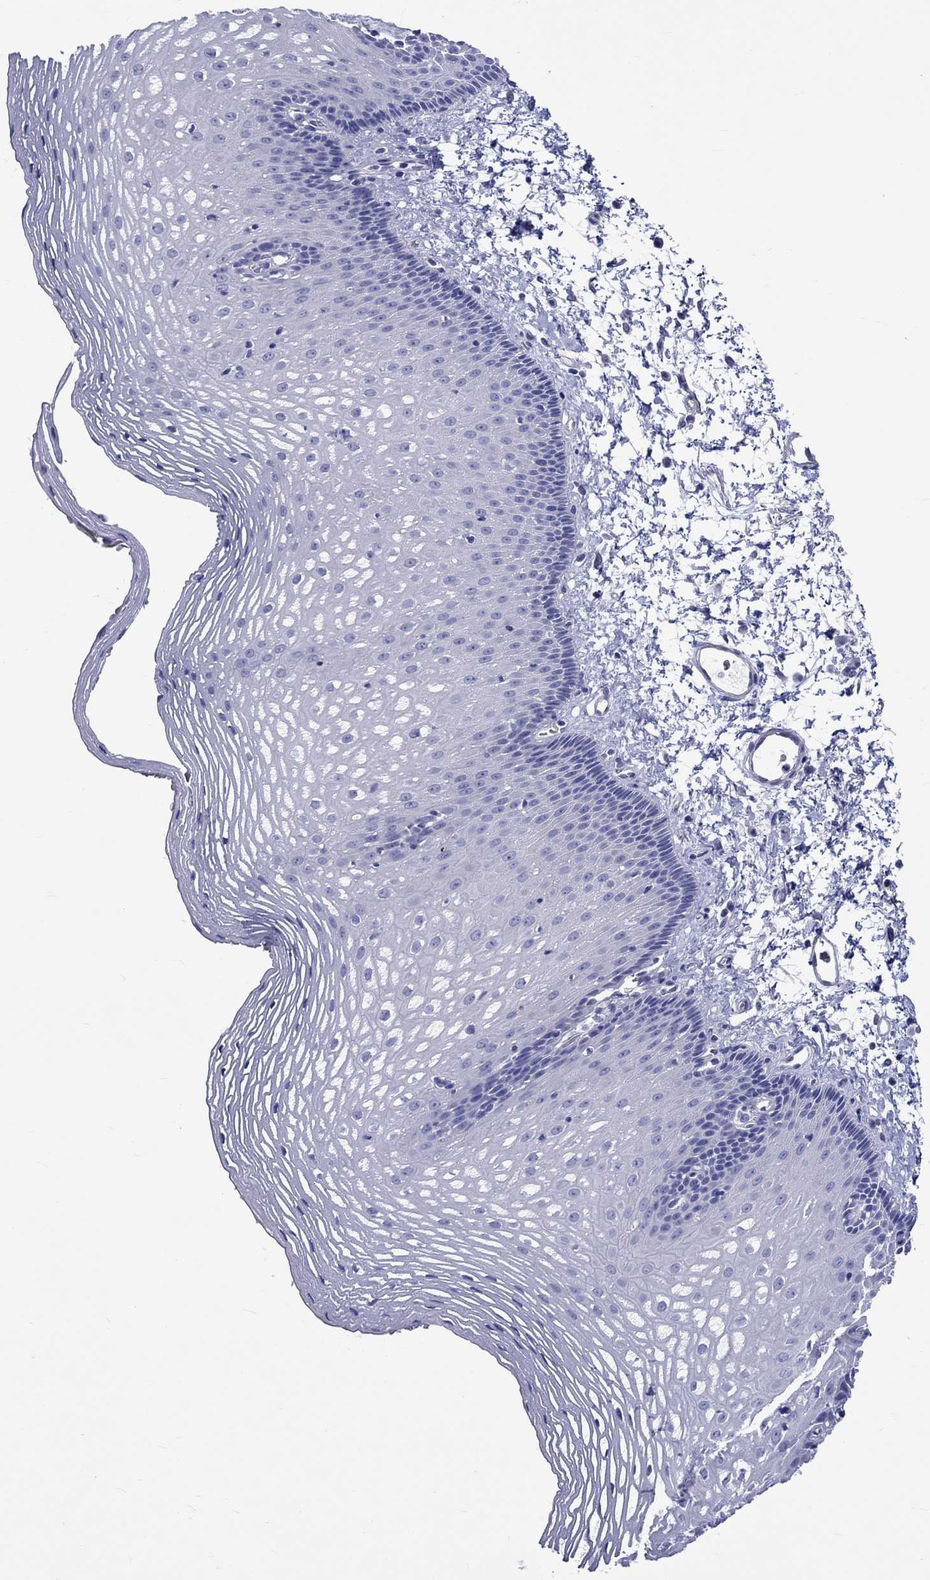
{"staining": {"intensity": "negative", "quantity": "none", "location": "none"}, "tissue": "esophagus", "cell_type": "Squamous epithelial cells", "image_type": "normal", "snomed": [{"axis": "morphology", "description": "Normal tissue, NOS"}, {"axis": "topography", "description": "Esophagus"}], "caption": "A histopathology image of esophagus stained for a protein exhibits no brown staining in squamous epithelial cells.", "gene": "SH2D7", "patient": {"sex": "male", "age": 76}}